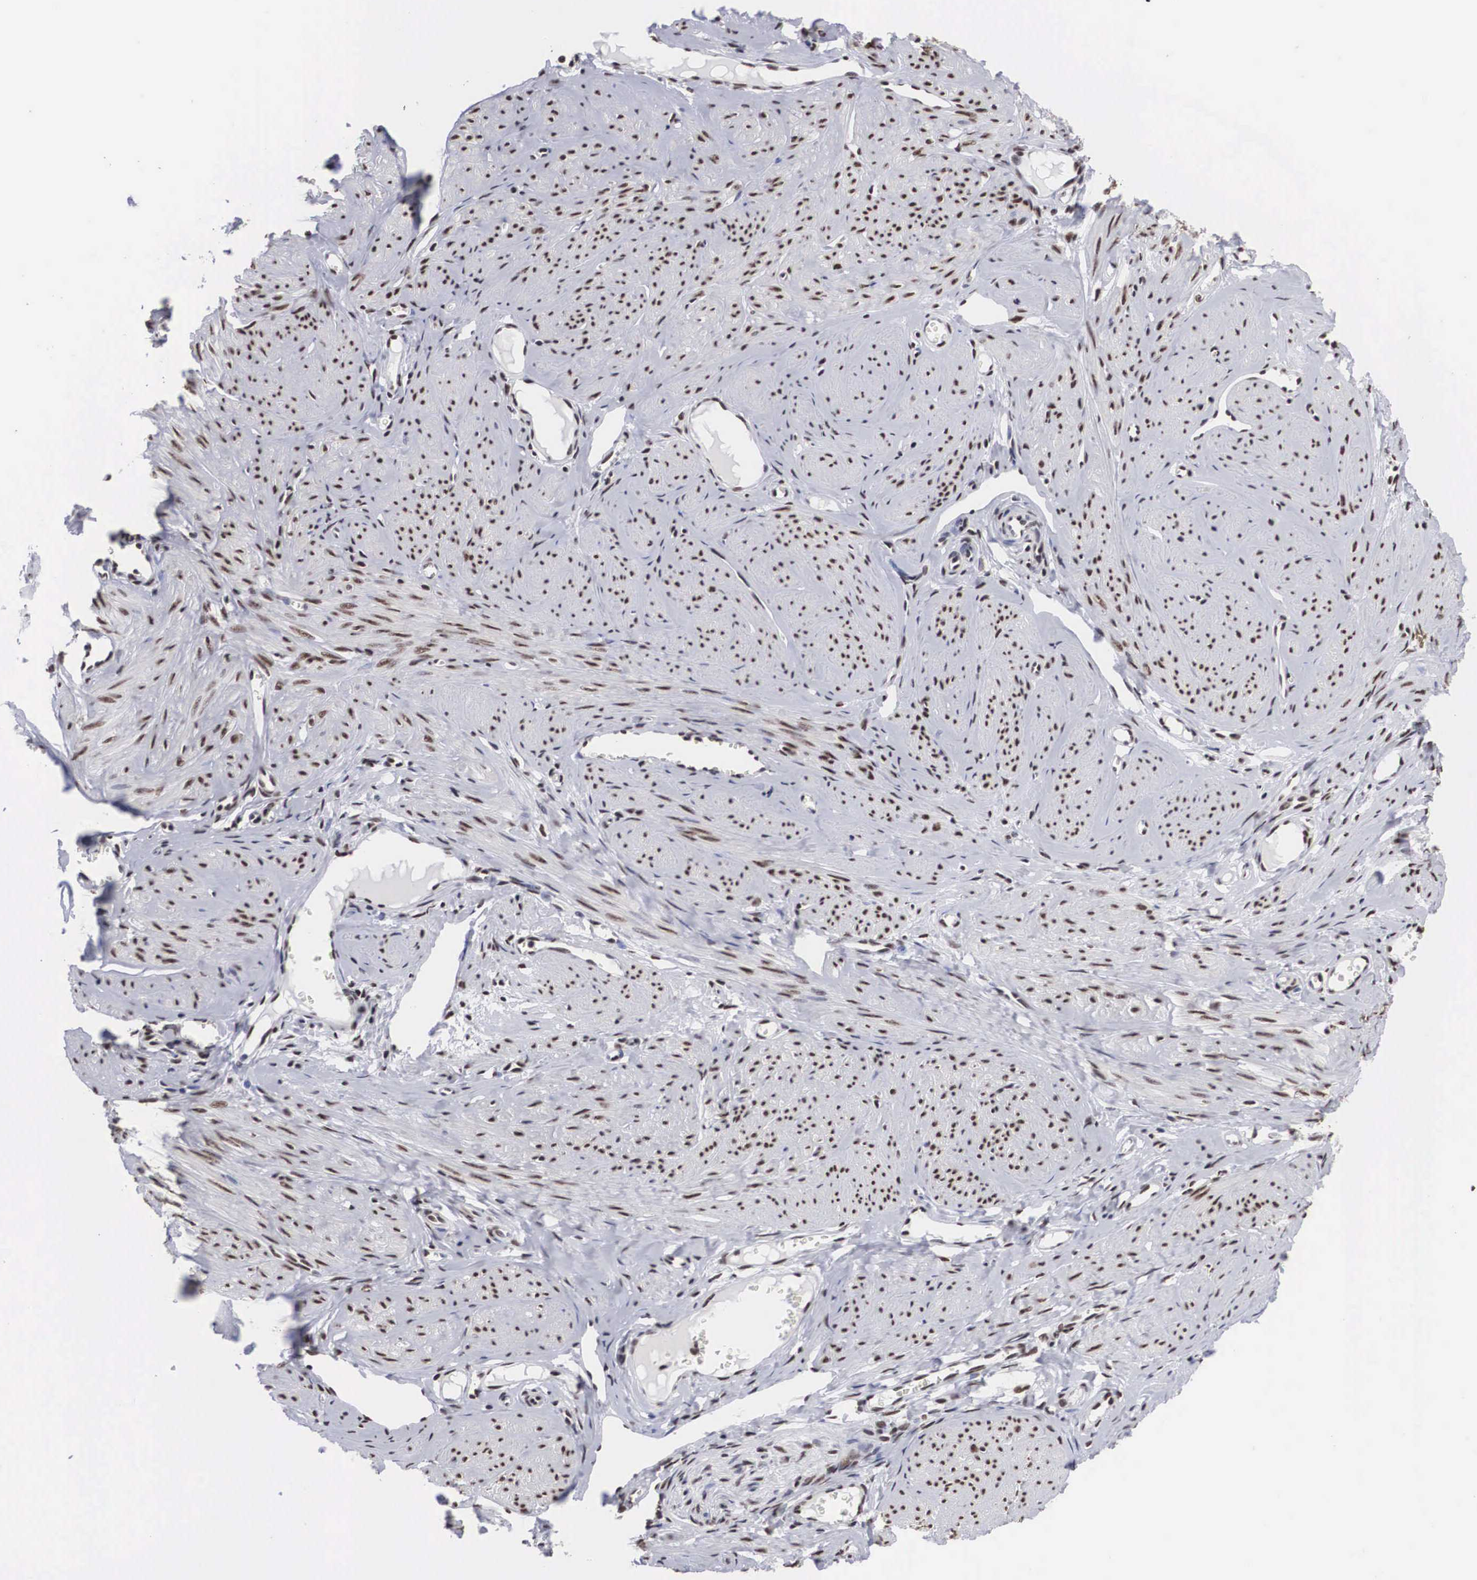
{"staining": {"intensity": "weak", "quantity": "25%-75%", "location": "nuclear"}, "tissue": "smooth muscle", "cell_type": "Smooth muscle cells", "image_type": "normal", "snomed": [{"axis": "morphology", "description": "Normal tissue, NOS"}, {"axis": "topography", "description": "Uterus"}], "caption": "A high-resolution micrograph shows IHC staining of benign smooth muscle, which demonstrates weak nuclear staining in approximately 25%-75% of smooth muscle cells. (brown staining indicates protein expression, while blue staining denotes nuclei).", "gene": "ACIN1", "patient": {"sex": "female", "age": 45}}